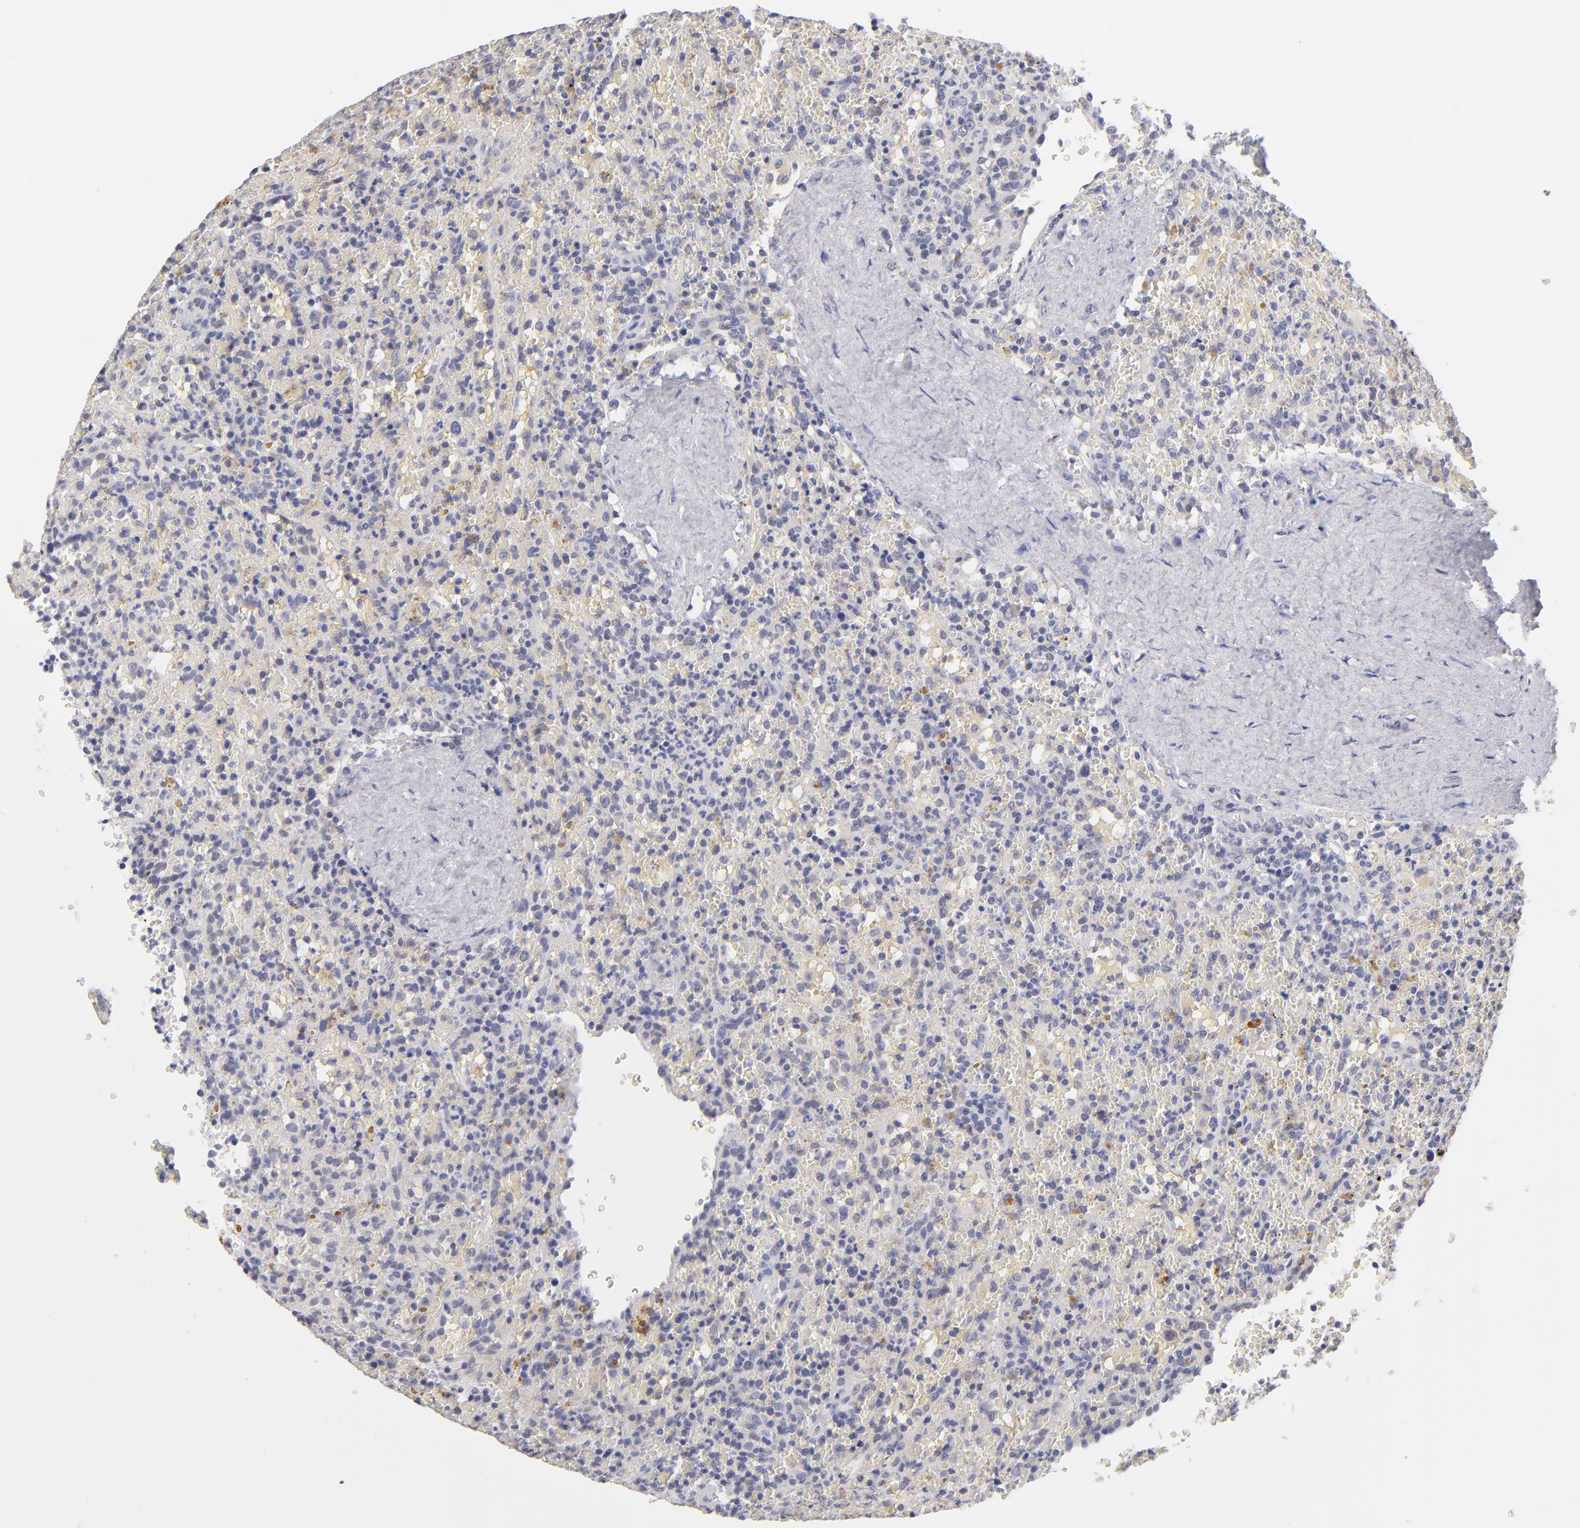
{"staining": {"intensity": "negative", "quantity": "none", "location": "none"}, "tissue": "lymphoma", "cell_type": "Tumor cells", "image_type": "cancer", "snomed": [{"axis": "morphology", "description": "Malignant lymphoma, non-Hodgkin's type, High grade"}, {"axis": "topography", "description": "Spleen"}, {"axis": "topography", "description": "Lymph node"}], "caption": "Immunohistochemistry (IHC) histopathology image of human malignant lymphoma, non-Hodgkin's type (high-grade) stained for a protein (brown), which displays no positivity in tumor cells.", "gene": "TEX11", "patient": {"sex": "female", "age": 70}}